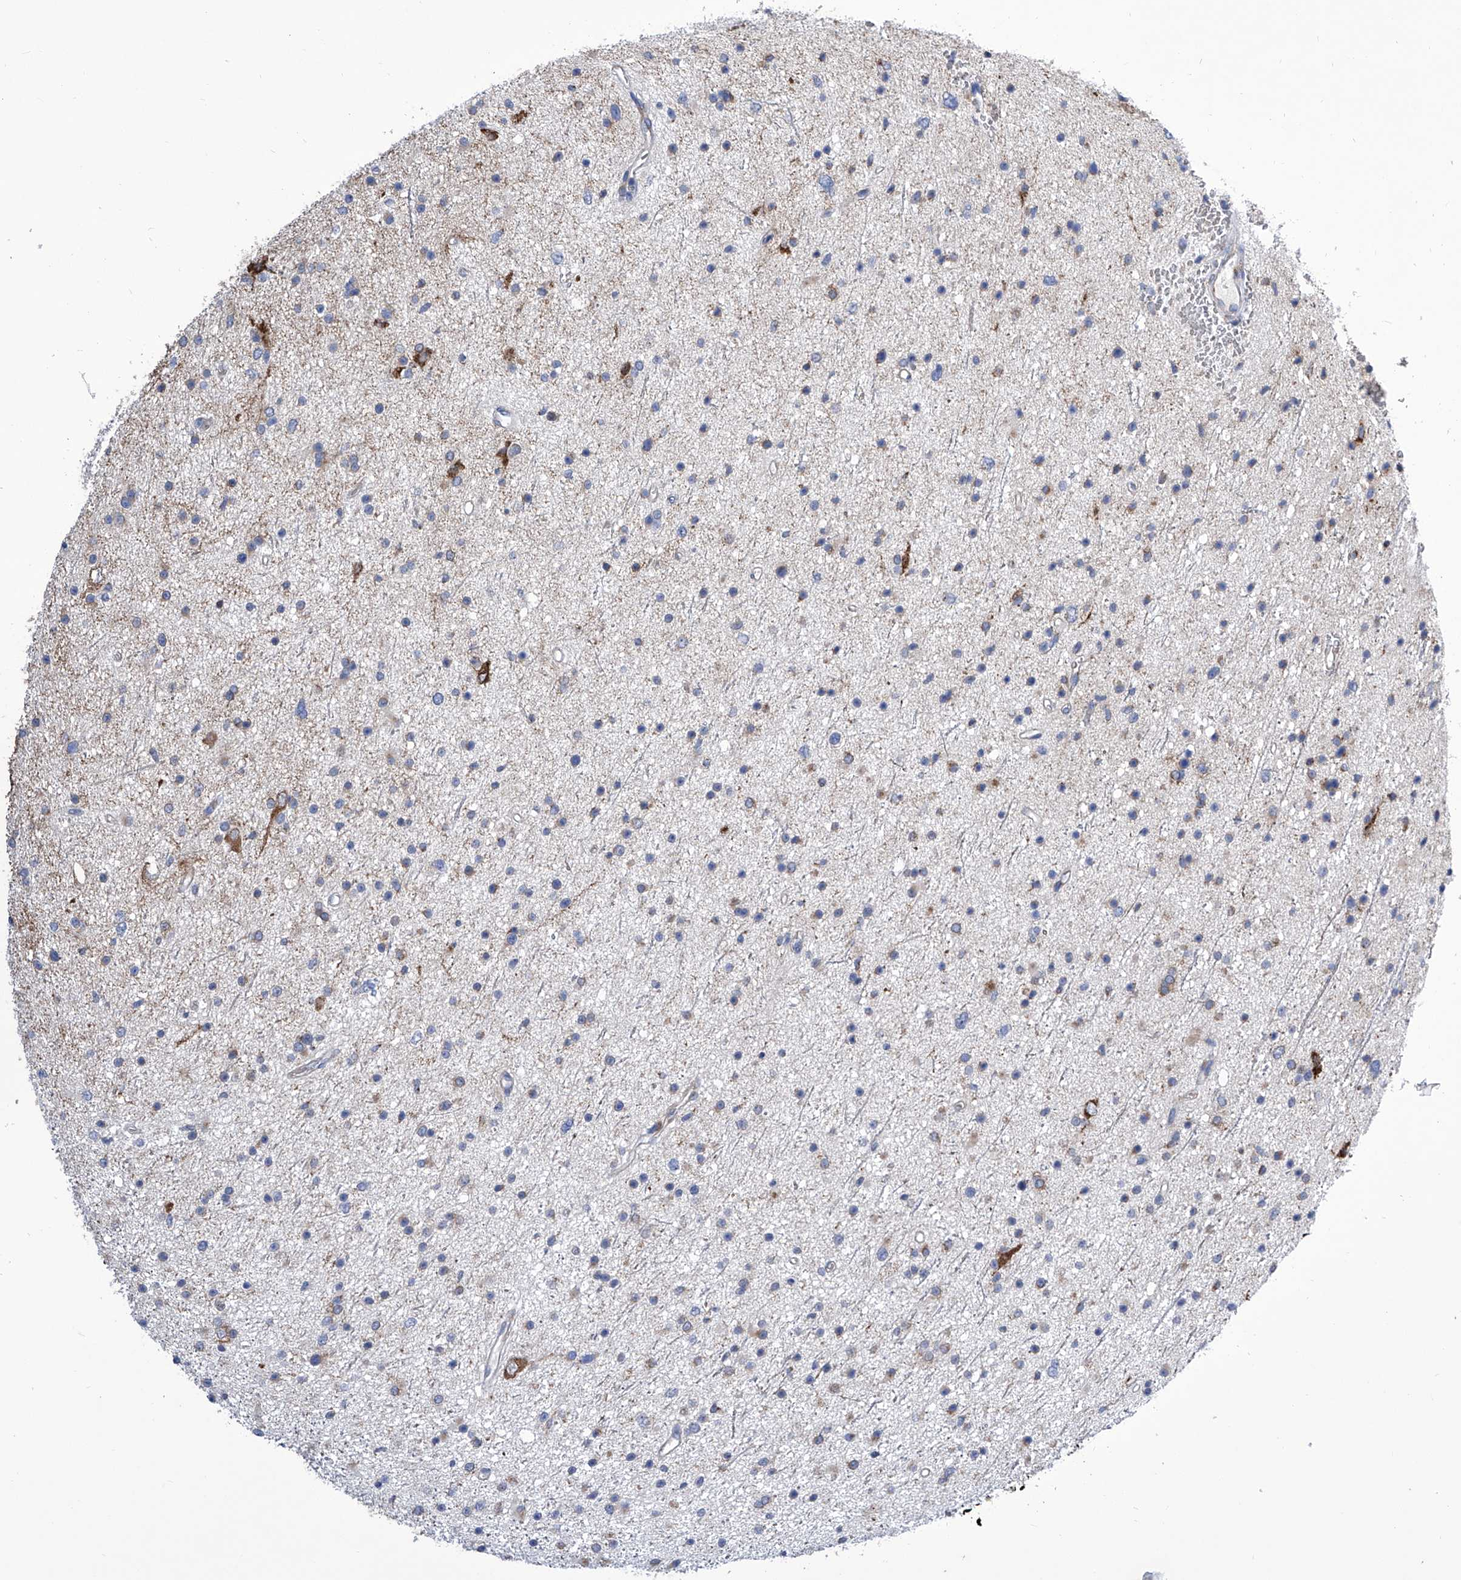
{"staining": {"intensity": "negative", "quantity": "none", "location": "none"}, "tissue": "glioma", "cell_type": "Tumor cells", "image_type": "cancer", "snomed": [{"axis": "morphology", "description": "Glioma, malignant, Low grade"}, {"axis": "topography", "description": "Cerebral cortex"}], "caption": "An IHC photomicrograph of malignant glioma (low-grade) is shown. There is no staining in tumor cells of malignant glioma (low-grade).", "gene": "TJAP1", "patient": {"sex": "female", "age": 39}}